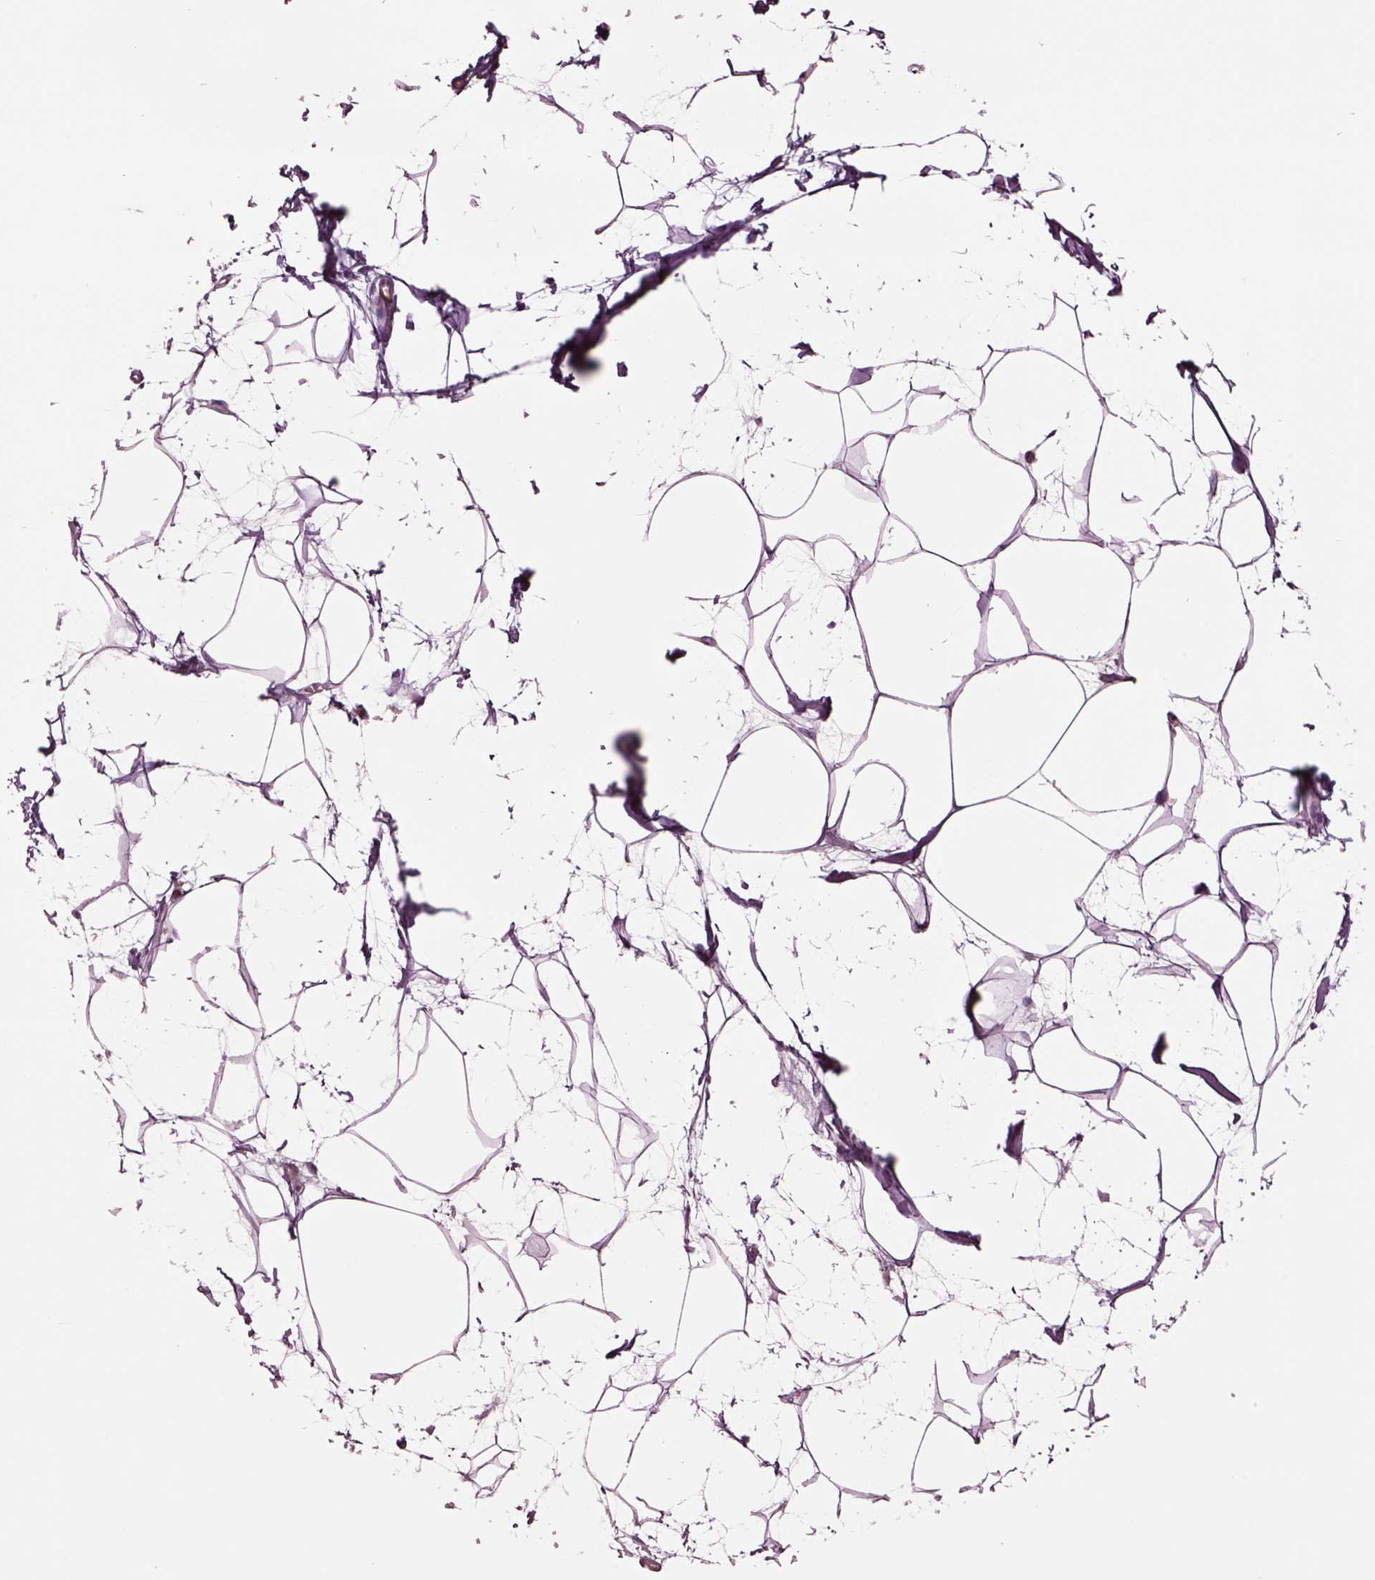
{"staining": {"intensity": "negative", "quantity": "none", "location": "none"}, "tissue": "breast", "cell_type": "Adipocytes", "image_type": "normal", "snomed": [{"axis": "morphology", "description": "Normal tissue, NOS"}, {"axis": "topography", "description": "Breast"}], "caption": "This is an immunohistochemistry image of unremarkable breast. There is no expression in adipocytes.", "gene": "HTR1B", "patient": {"sex": "female", "age": 45}}